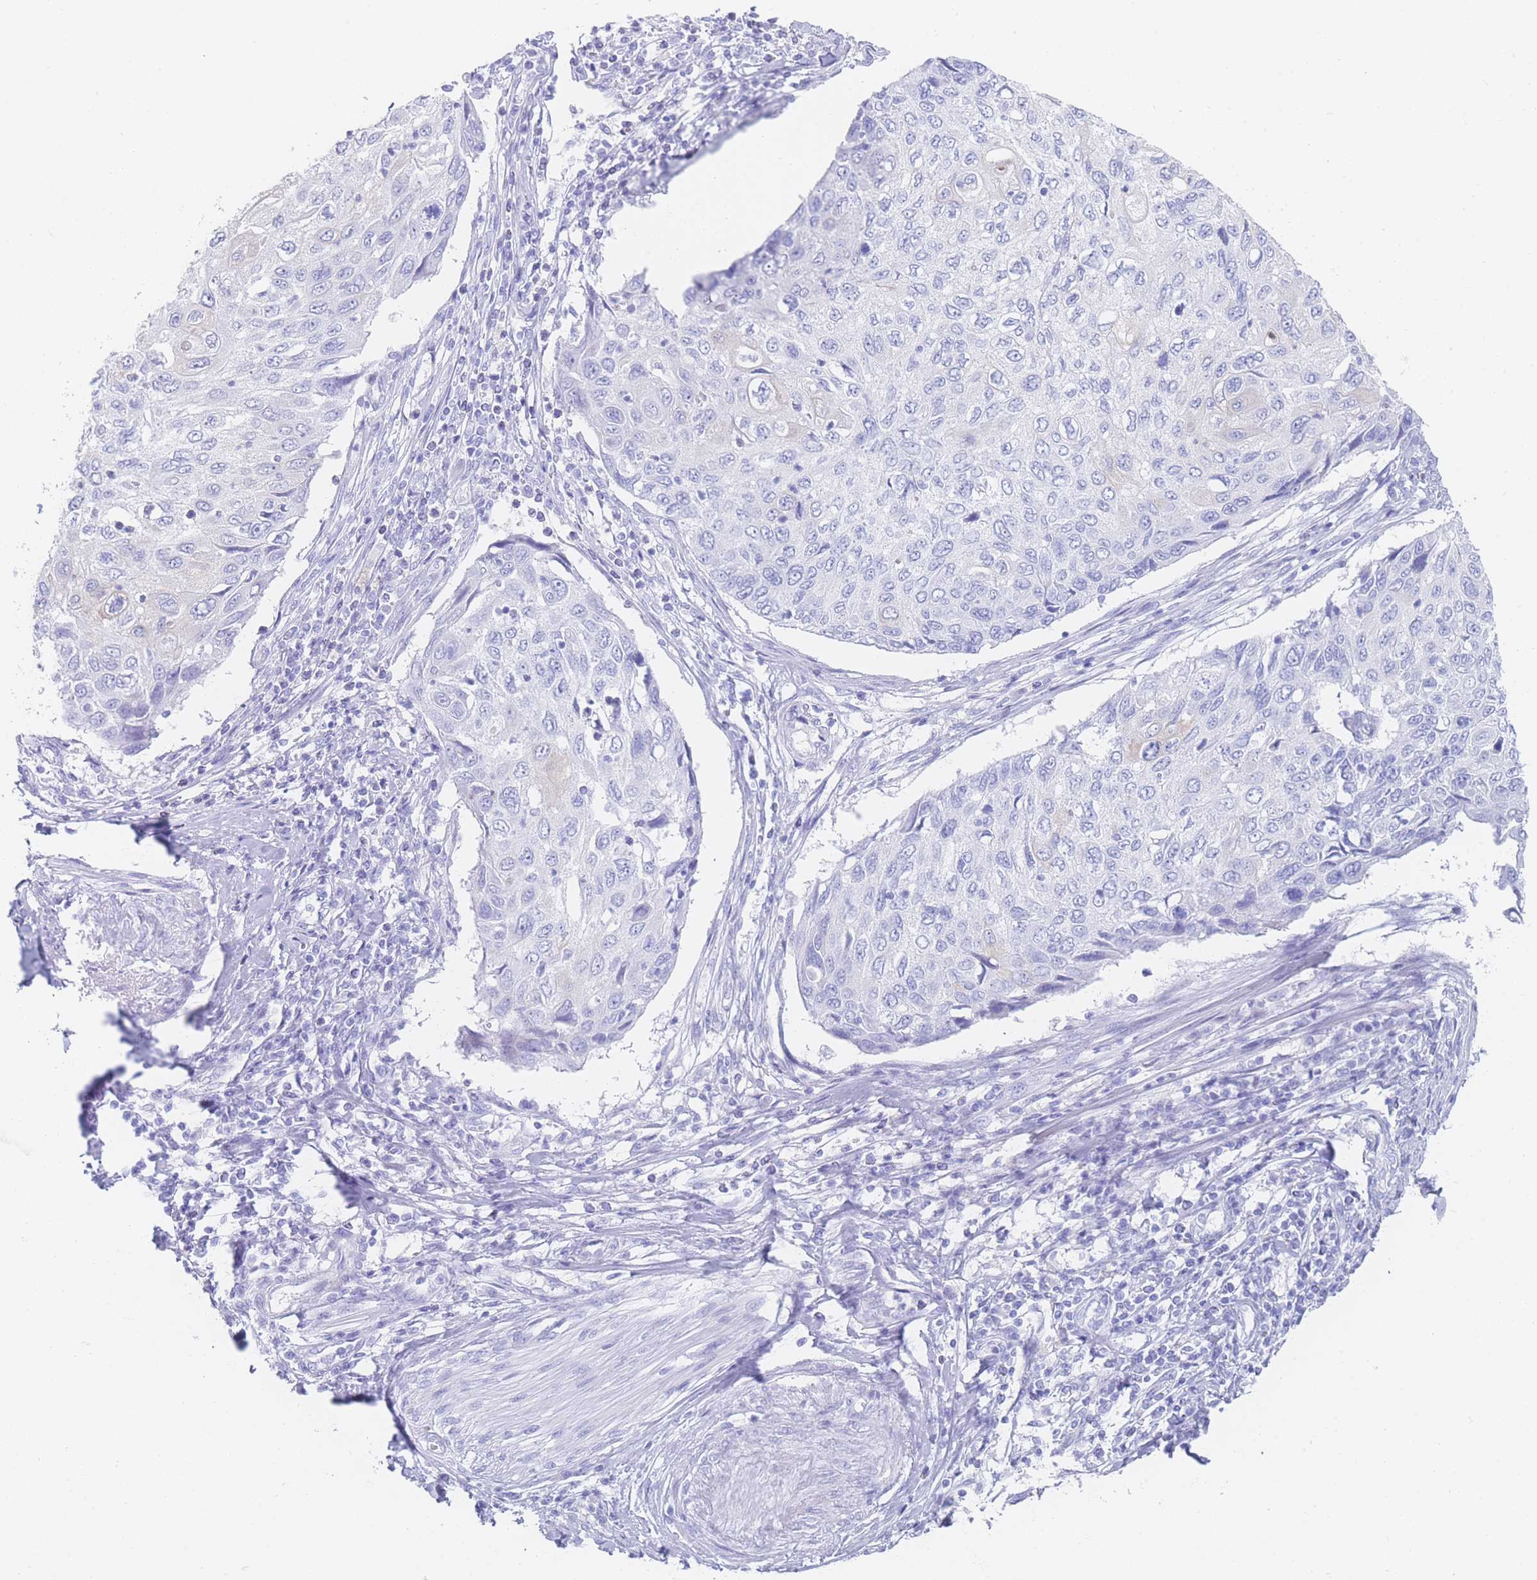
{"staining": {"intensity": "negative", "quantity": "none", "location": "none"}, "tissue": "cervical cancer", "cell_type": "Tumor cells", "image_type": "cancer", "snomed": [{"axis": "morphology", "description": "Squamous cell carcinoma, NOS"}, {"axis": "topography", "description": "Cervix"}], "caption": "Human cervical cancer (squamous cell carcinoma) stained for a protein using IHC reveals no expression in tumor cells.", "gene": "LRRC37A", "patient": {"sex": "female", "age": 70}}